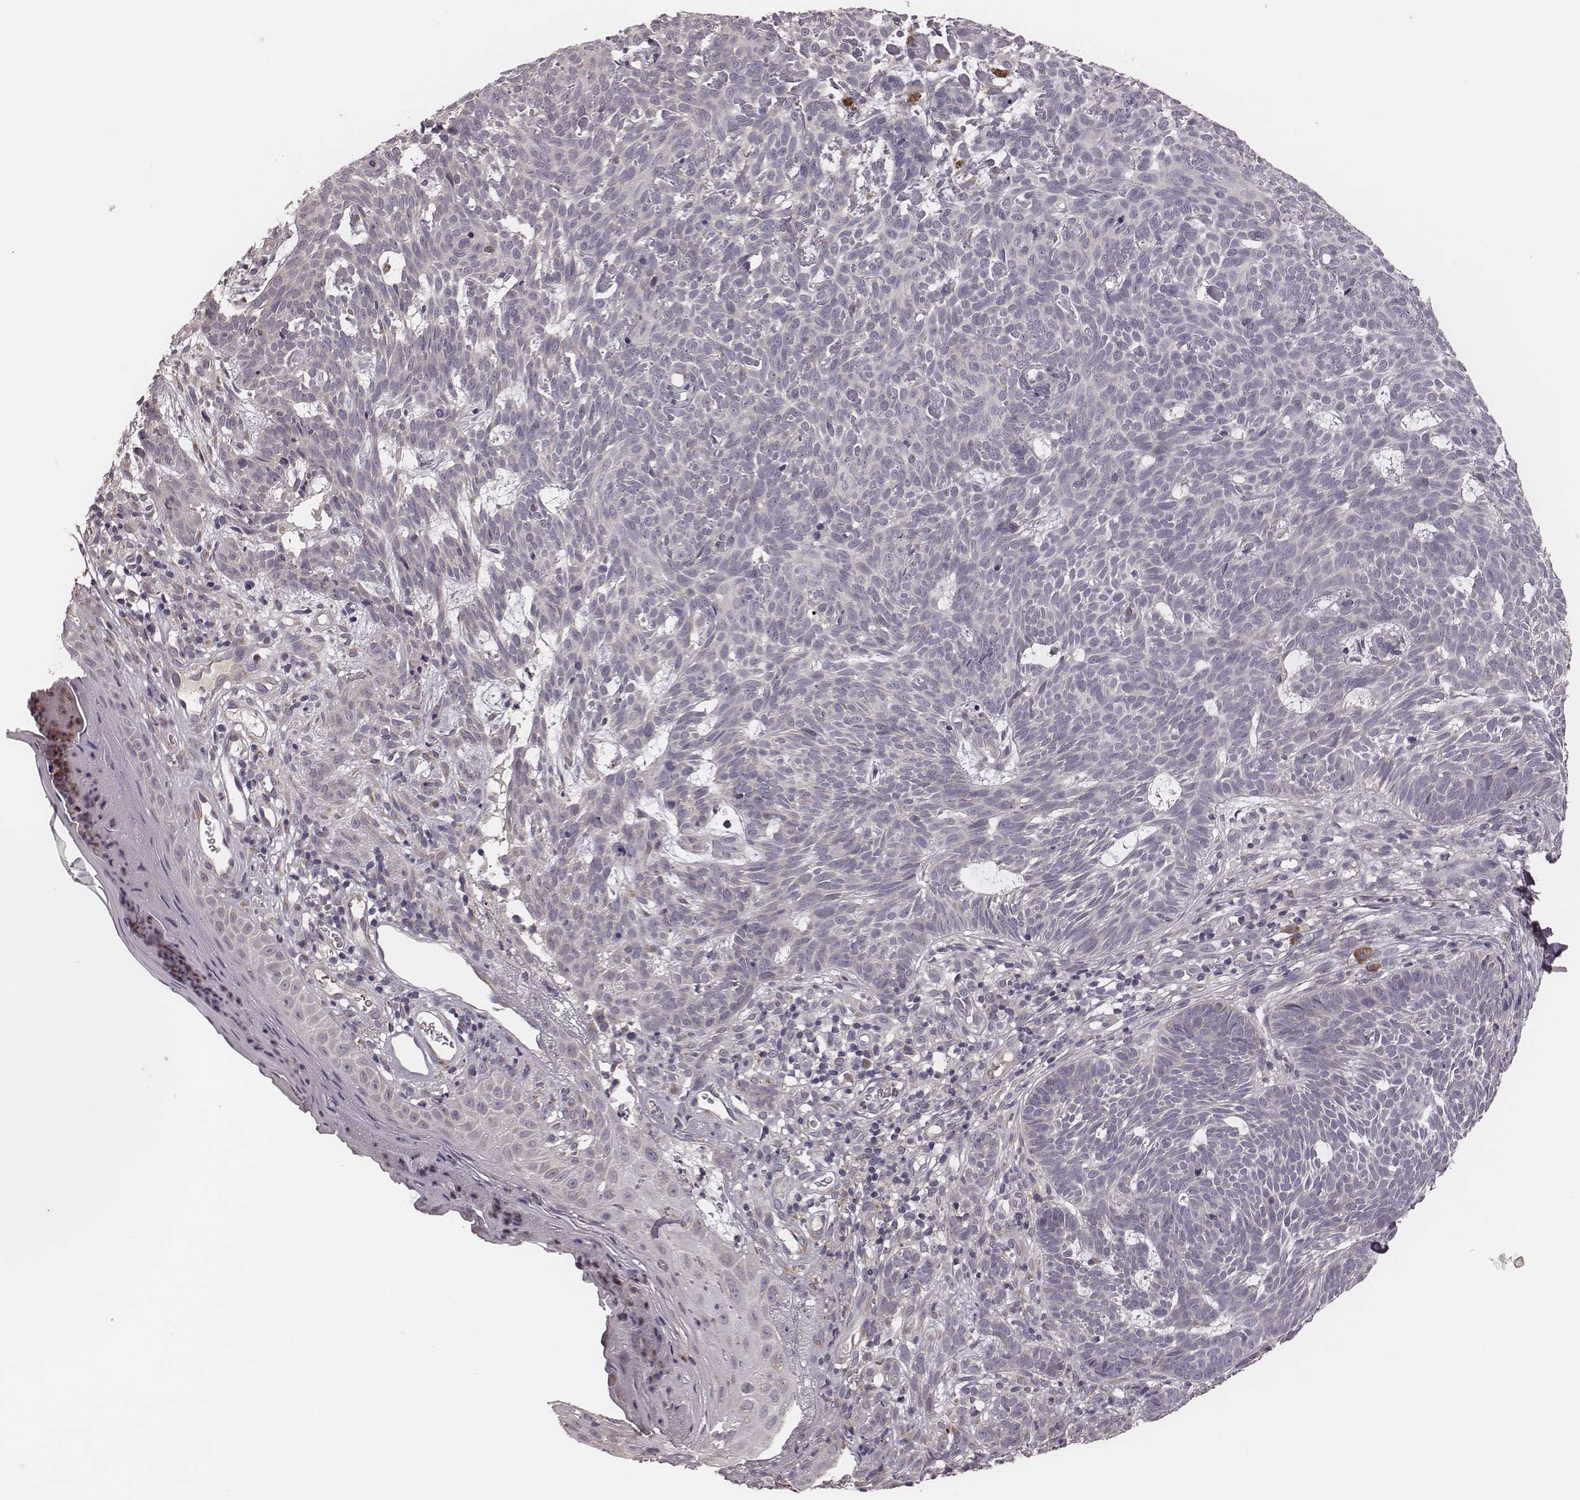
{"staining": {"intensity": "negative", "quantity": "none", "location": "none"}, "tissue": "skin cancer", "cell_type": "Tumor cells", "image_type": "cancer", "snomed": [{"axis": "morphology", "description": "Basal cell carcinoma"}, {"axis": "topography", "description": "Skin"}], "caption": "DAB immunohistochemical staining of skin cancer exhibits no significant staining in tumor cells. The staining is performed using DAB brown chromogen with nuclei counter-stained in using hematoxylin.", "gene": "P2RX5", "patient": {"sex": "male", "age": 59}}